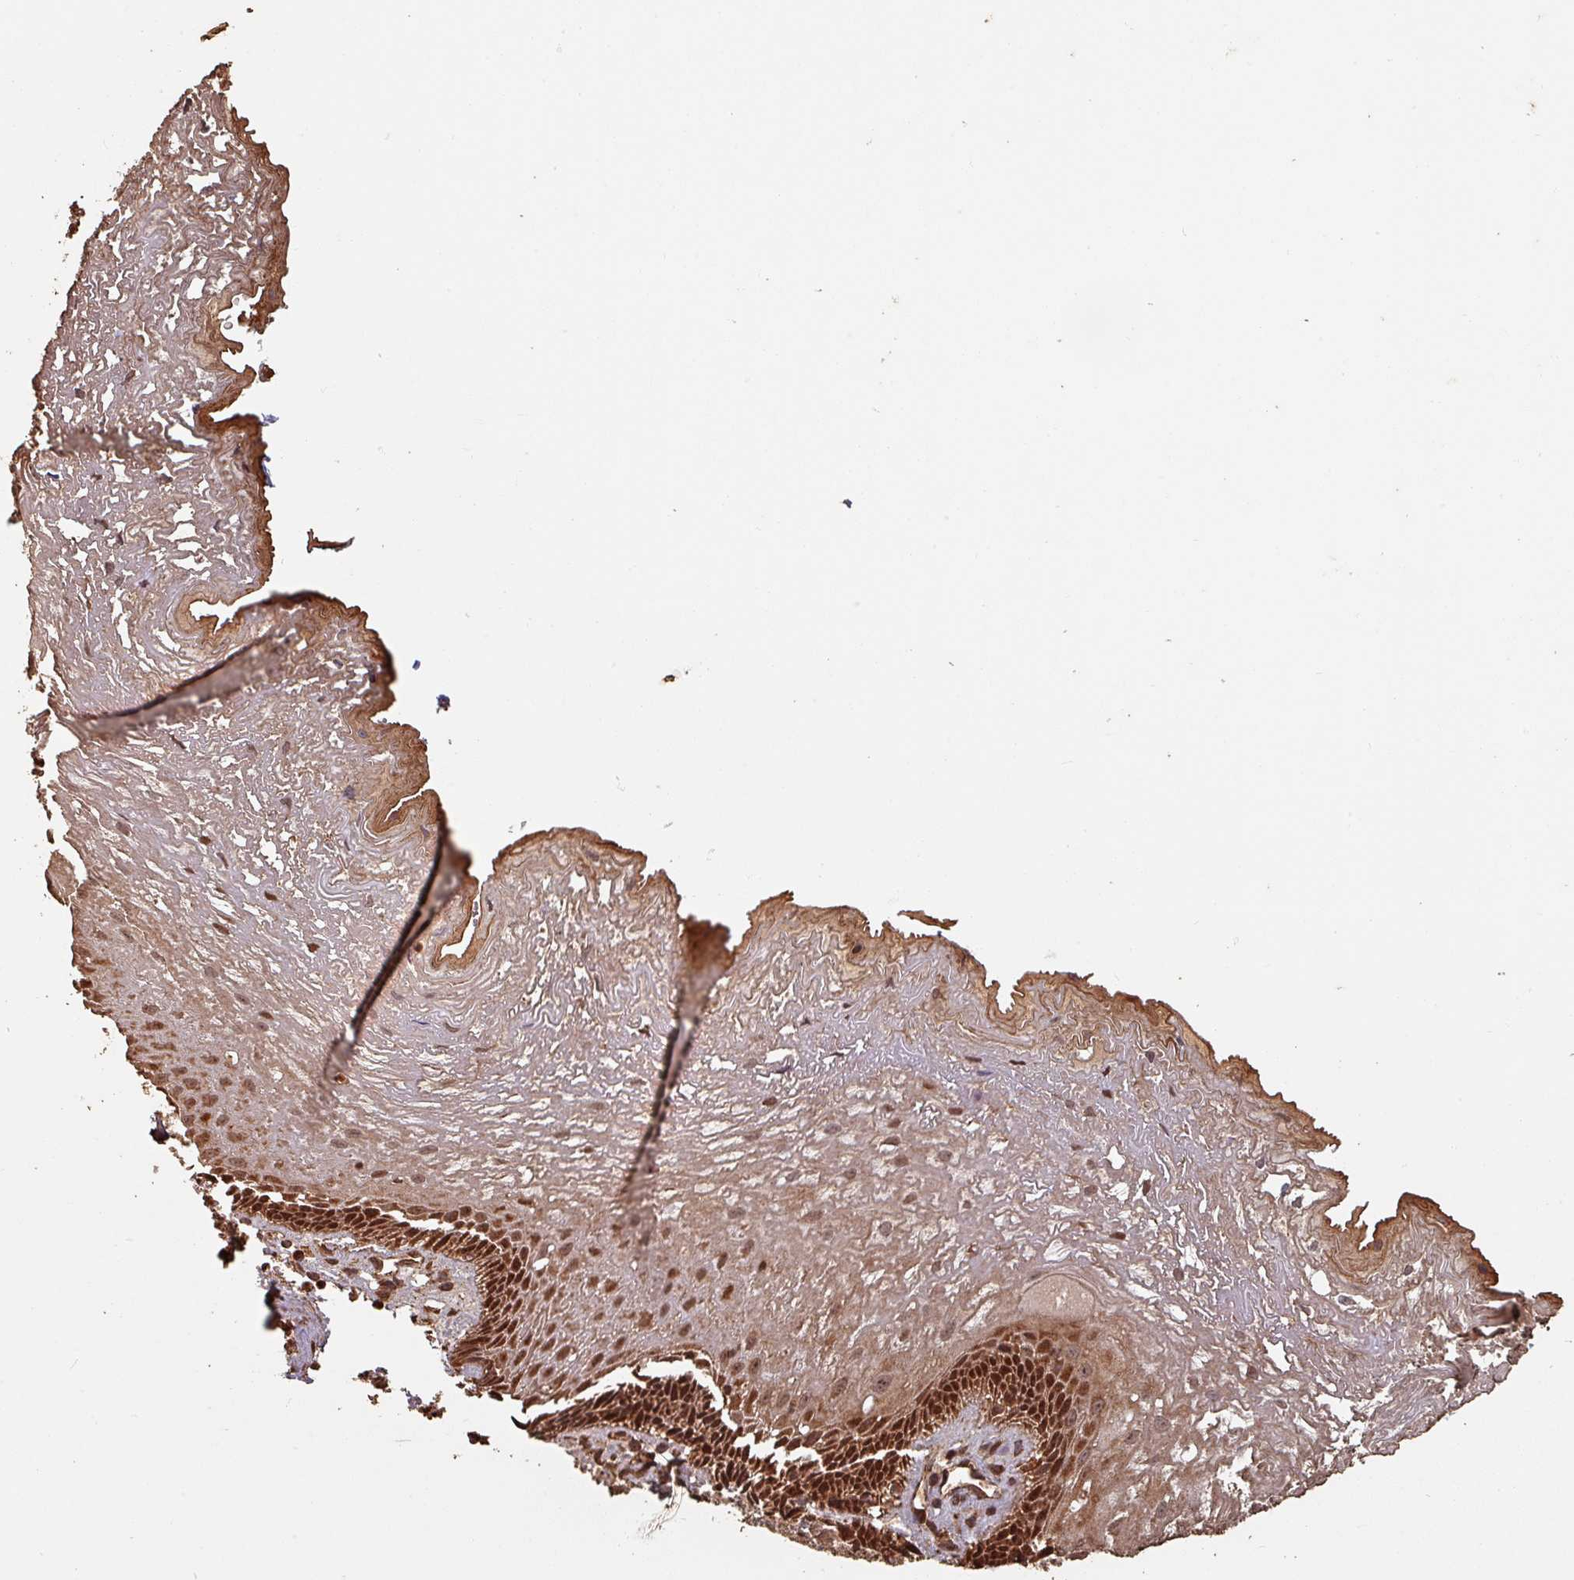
{"staining": {"intensity": "strong", "quantity": "25%-75%", "location": "cytoplasmic/membranous,nuclear"}, "tissue": "esophagus", "cell_type": "Squamous epithelial cells", "image_type": "normal", "snomed": [{"axis": "morphology", "description": "Normal tissue, NOS"}, {"axis": "topography", "description": "Esophagus"}], "caption": "The histopathology image exhibits a brown stain indicating the presence of a protein in the cytoplasmic/membranous,nuclear of squamous epithelial cells in esophagus. (brown staining indicates protein expression, while blue staining denotes nuclei).", "gene": "EID1", "patient": {"sex": "male", "age": 60}}